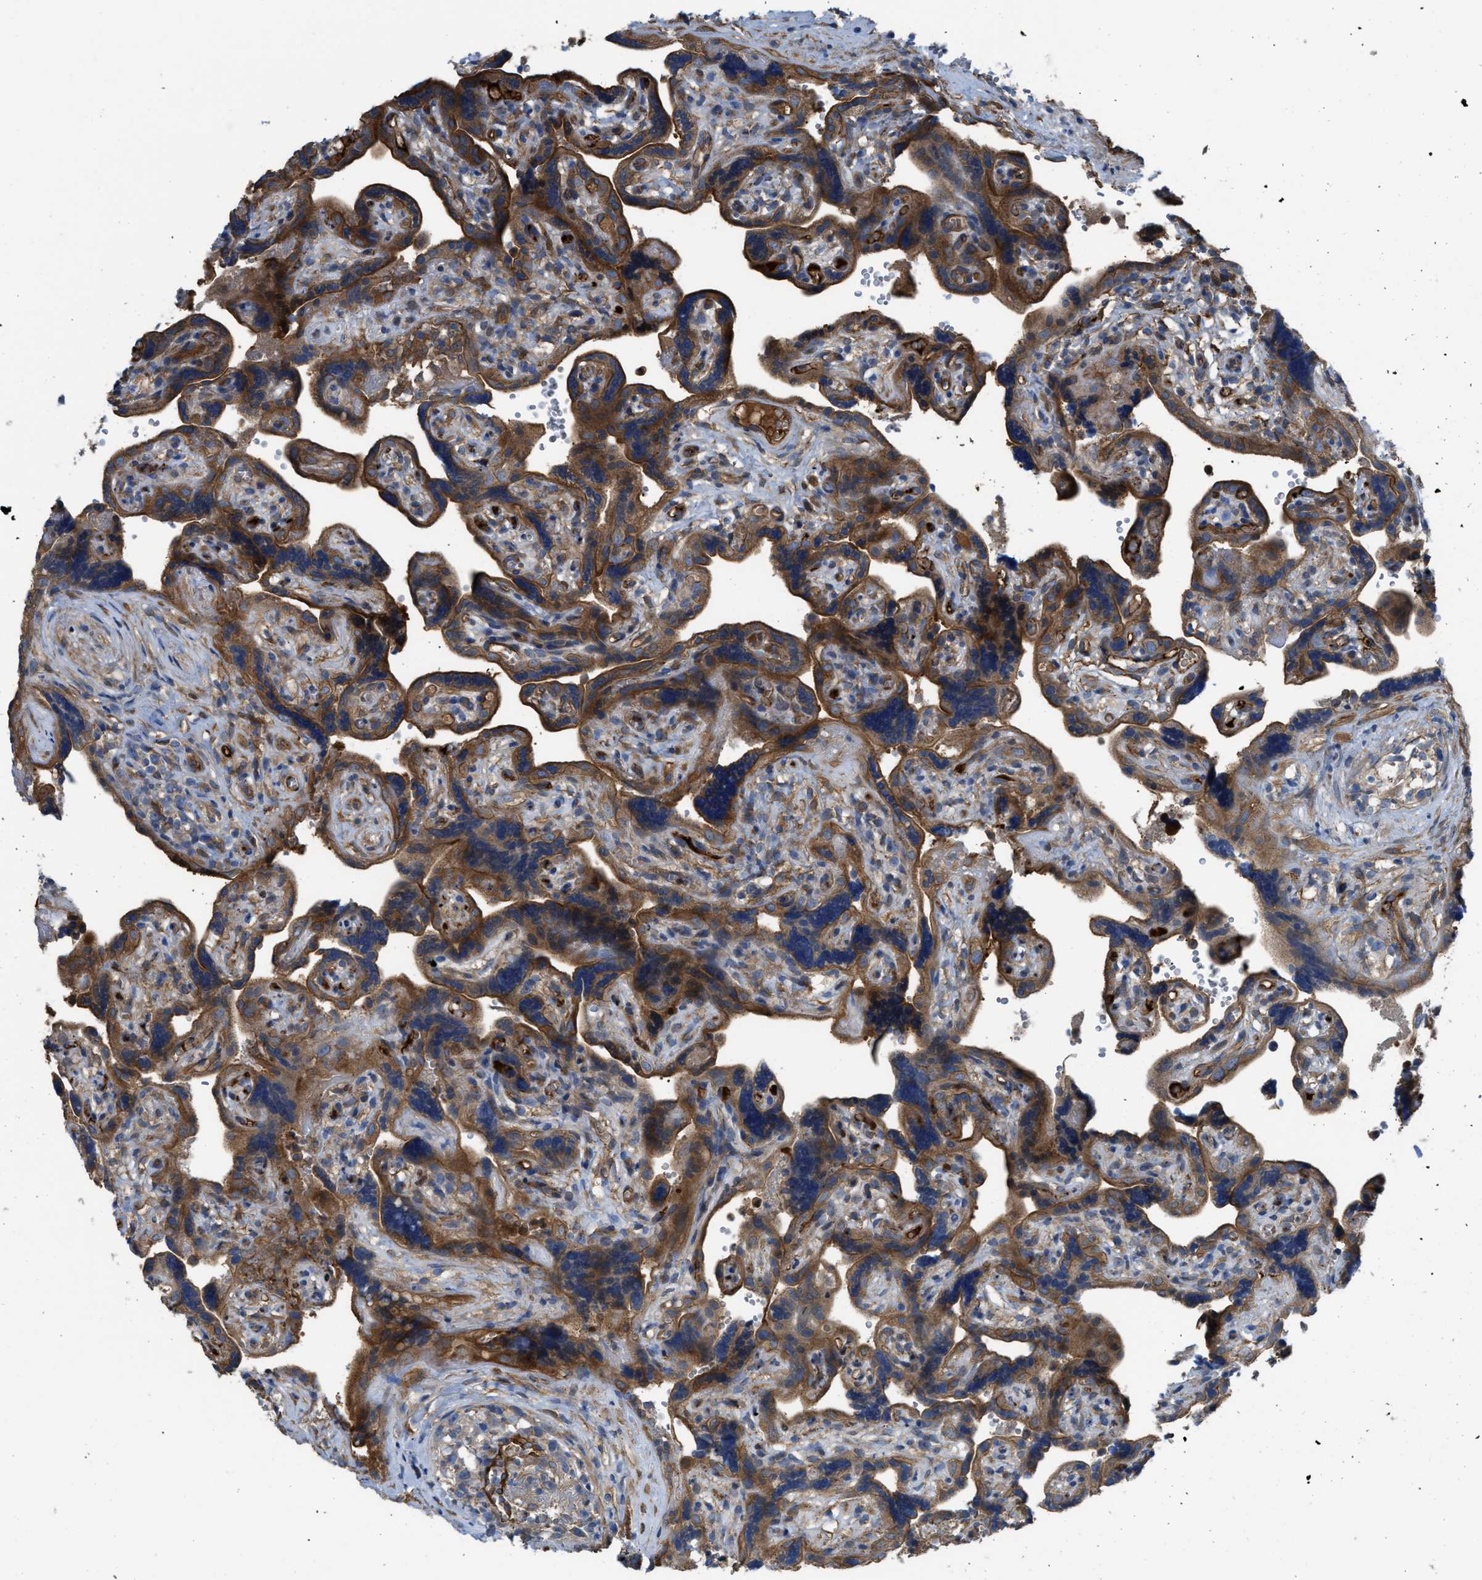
{"staining": {"intensity": "strong", "quantity": ">75%", "location": "cytoplasmic/membranous"}, "tissue": "placenta", "cell_type": "Decidual cells", "image_type": "normal", "snomed": [{"axis": "morphology", "description": "Normal tissue, NOS"}, {"axis": "topography", "description": "Placenta"}], "caption": "Immunohistochemistry (IHC) image of normal human placenta stained for a protein (brown), which reveals high levels of strong cytoplasmic/membranous positivity in about >75% of decidual cells.", "gene": "TRIOBP", "patient": {"sex": "female", "age": 30}}